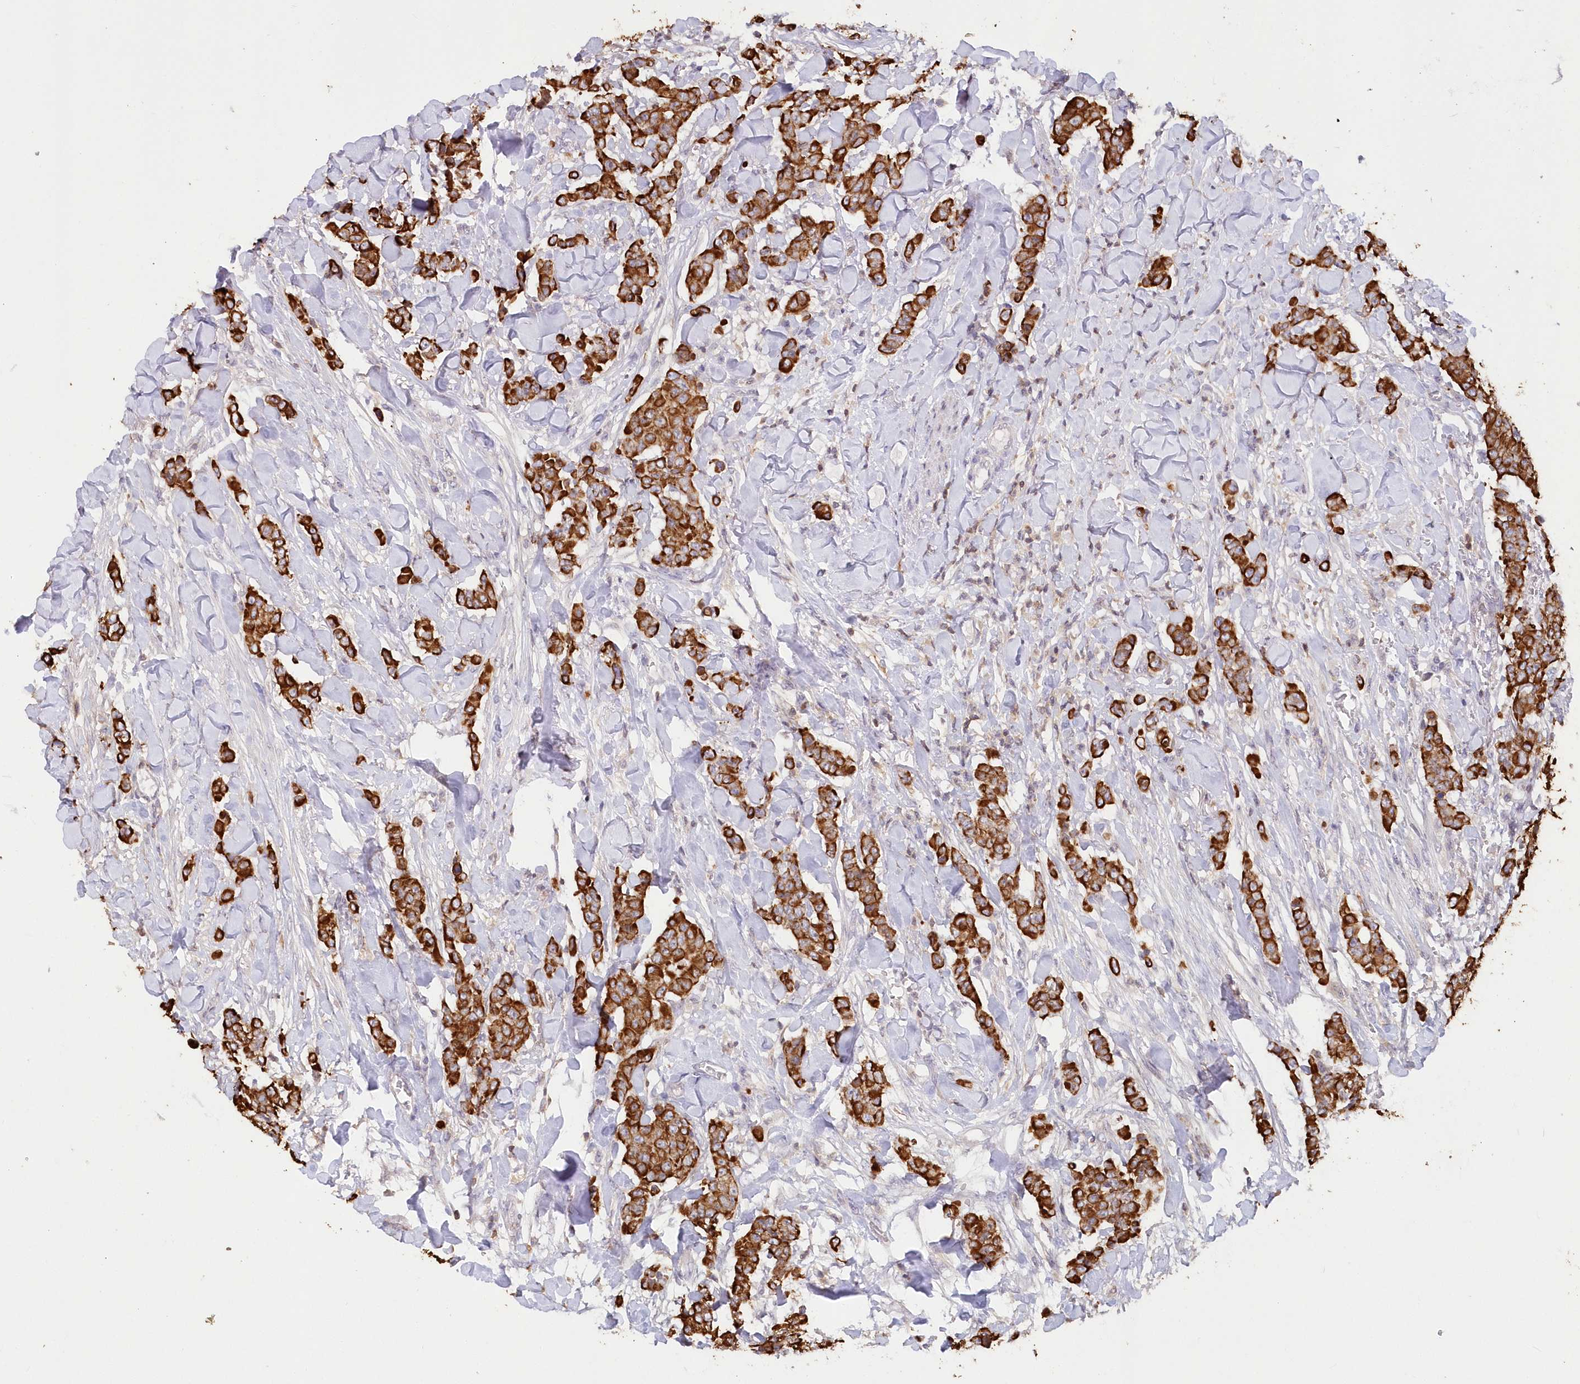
{"staining": {"intensity": "strong", "quantity": ">75%", "location": "cytoplasmic/membranous"}, "tissue": "breast cancer", "cell_type": "Tumor cells", "image_type": "cancer", "snomed": [{"axis": "morphology", "description": "Duct carcinoma"}, {"axis": "topography", "description": "Breast"}], "caption": "High-power microscopy captured an immunohistochemistry micrograph of breast intraductal carcinoma, revealing strong cytoplasmic/membranous staining in approximately >75% of tumor cells.", "gene": "SNED1", "patient": {"sex": "female", "age": 40}}